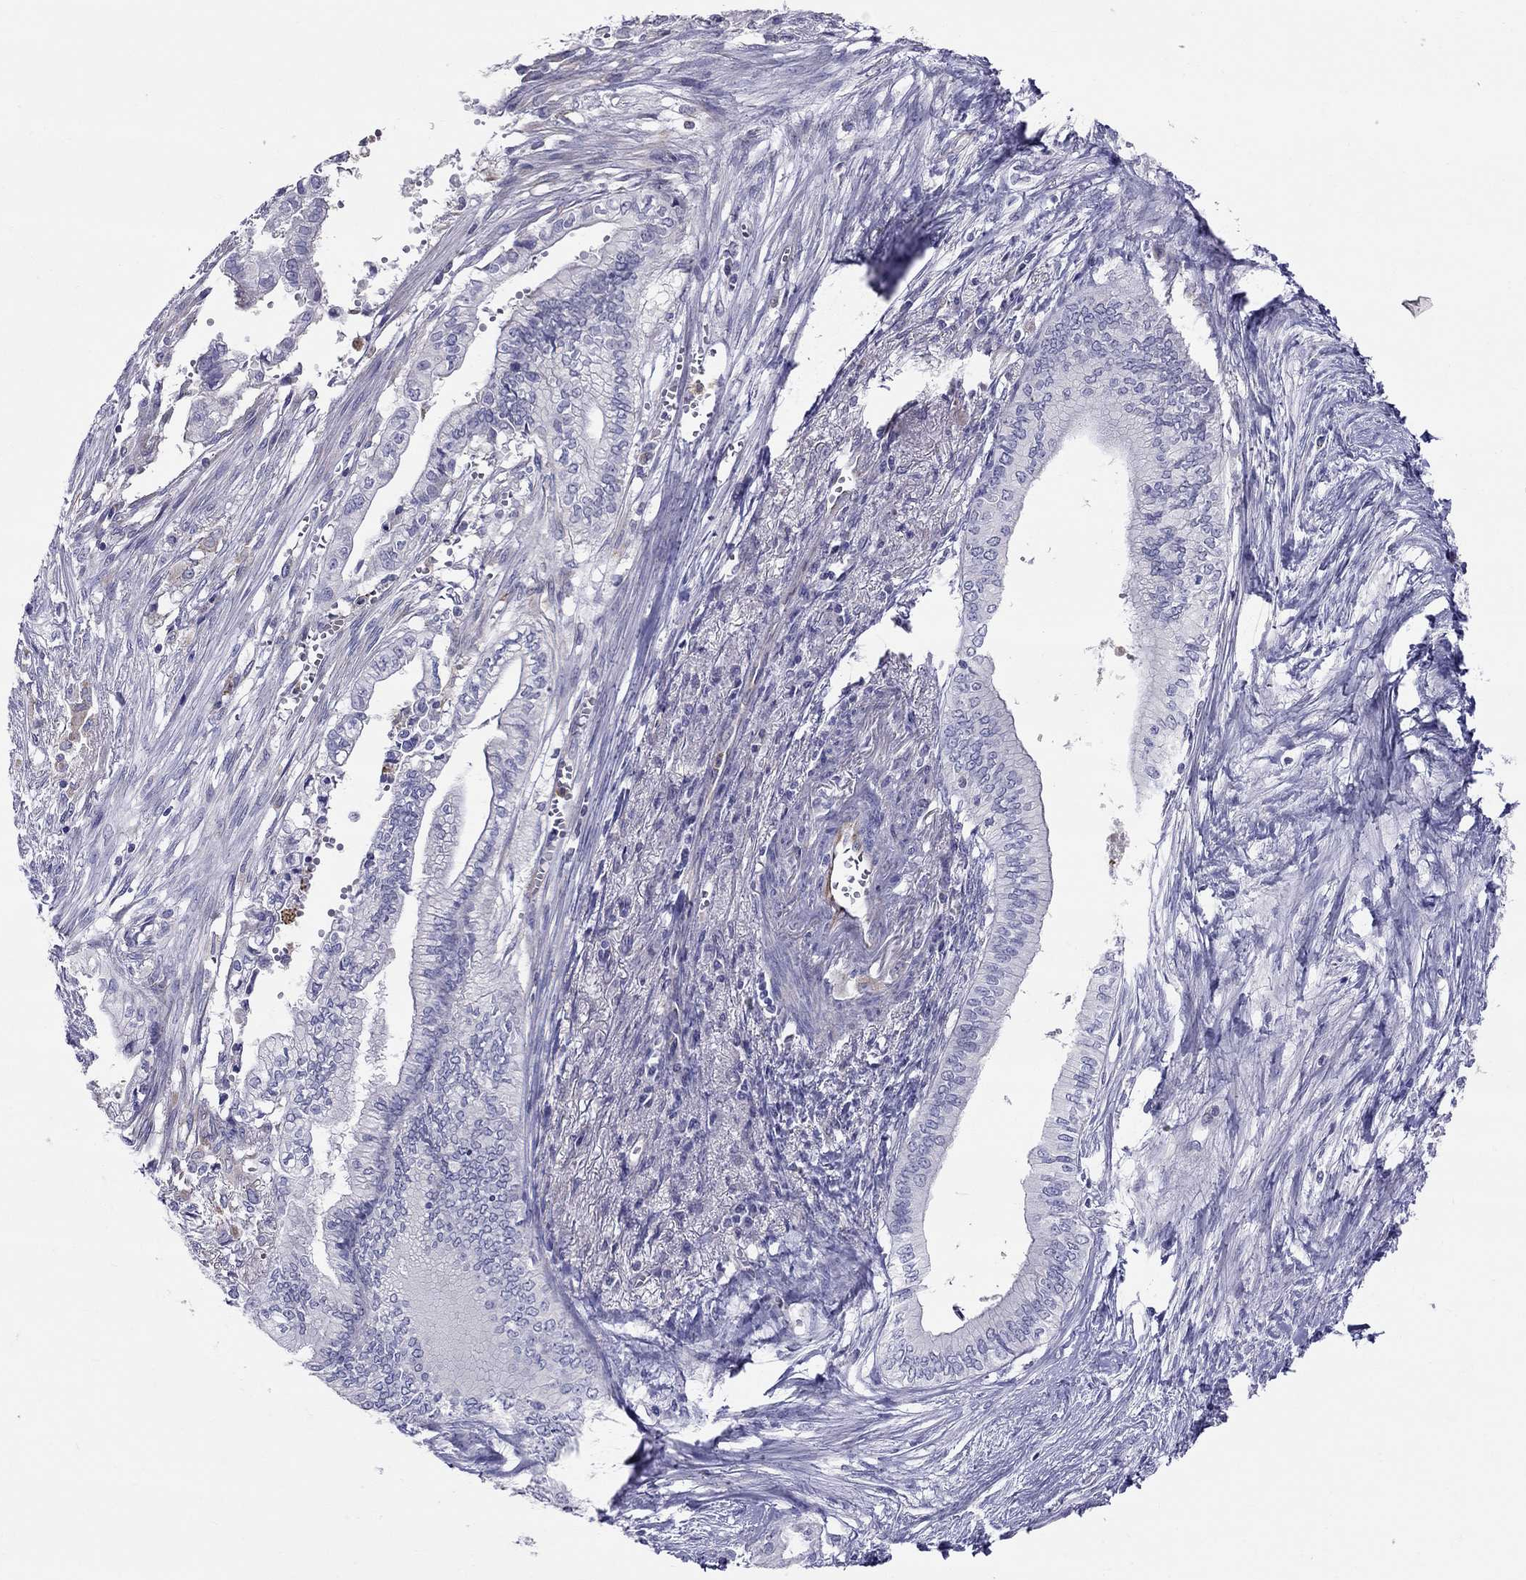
{"staining": {"intensity": "negative", "quantity": "none", "location": "none"}, "tissue": "pancreatic cancer", "cell_type": "Tumor cells", "image_type": "cancer", "snomed": [{"axis": "morphology", "description": "Adenocarcinoma, NOS"}, {"axis": "topography", "description": "Pancreas"}], "caption": "There is no significant expression in tumor cells of pancreatic cancer.", "gene": "SPINT4", "patient": {"sex": "female", "age": 61}}